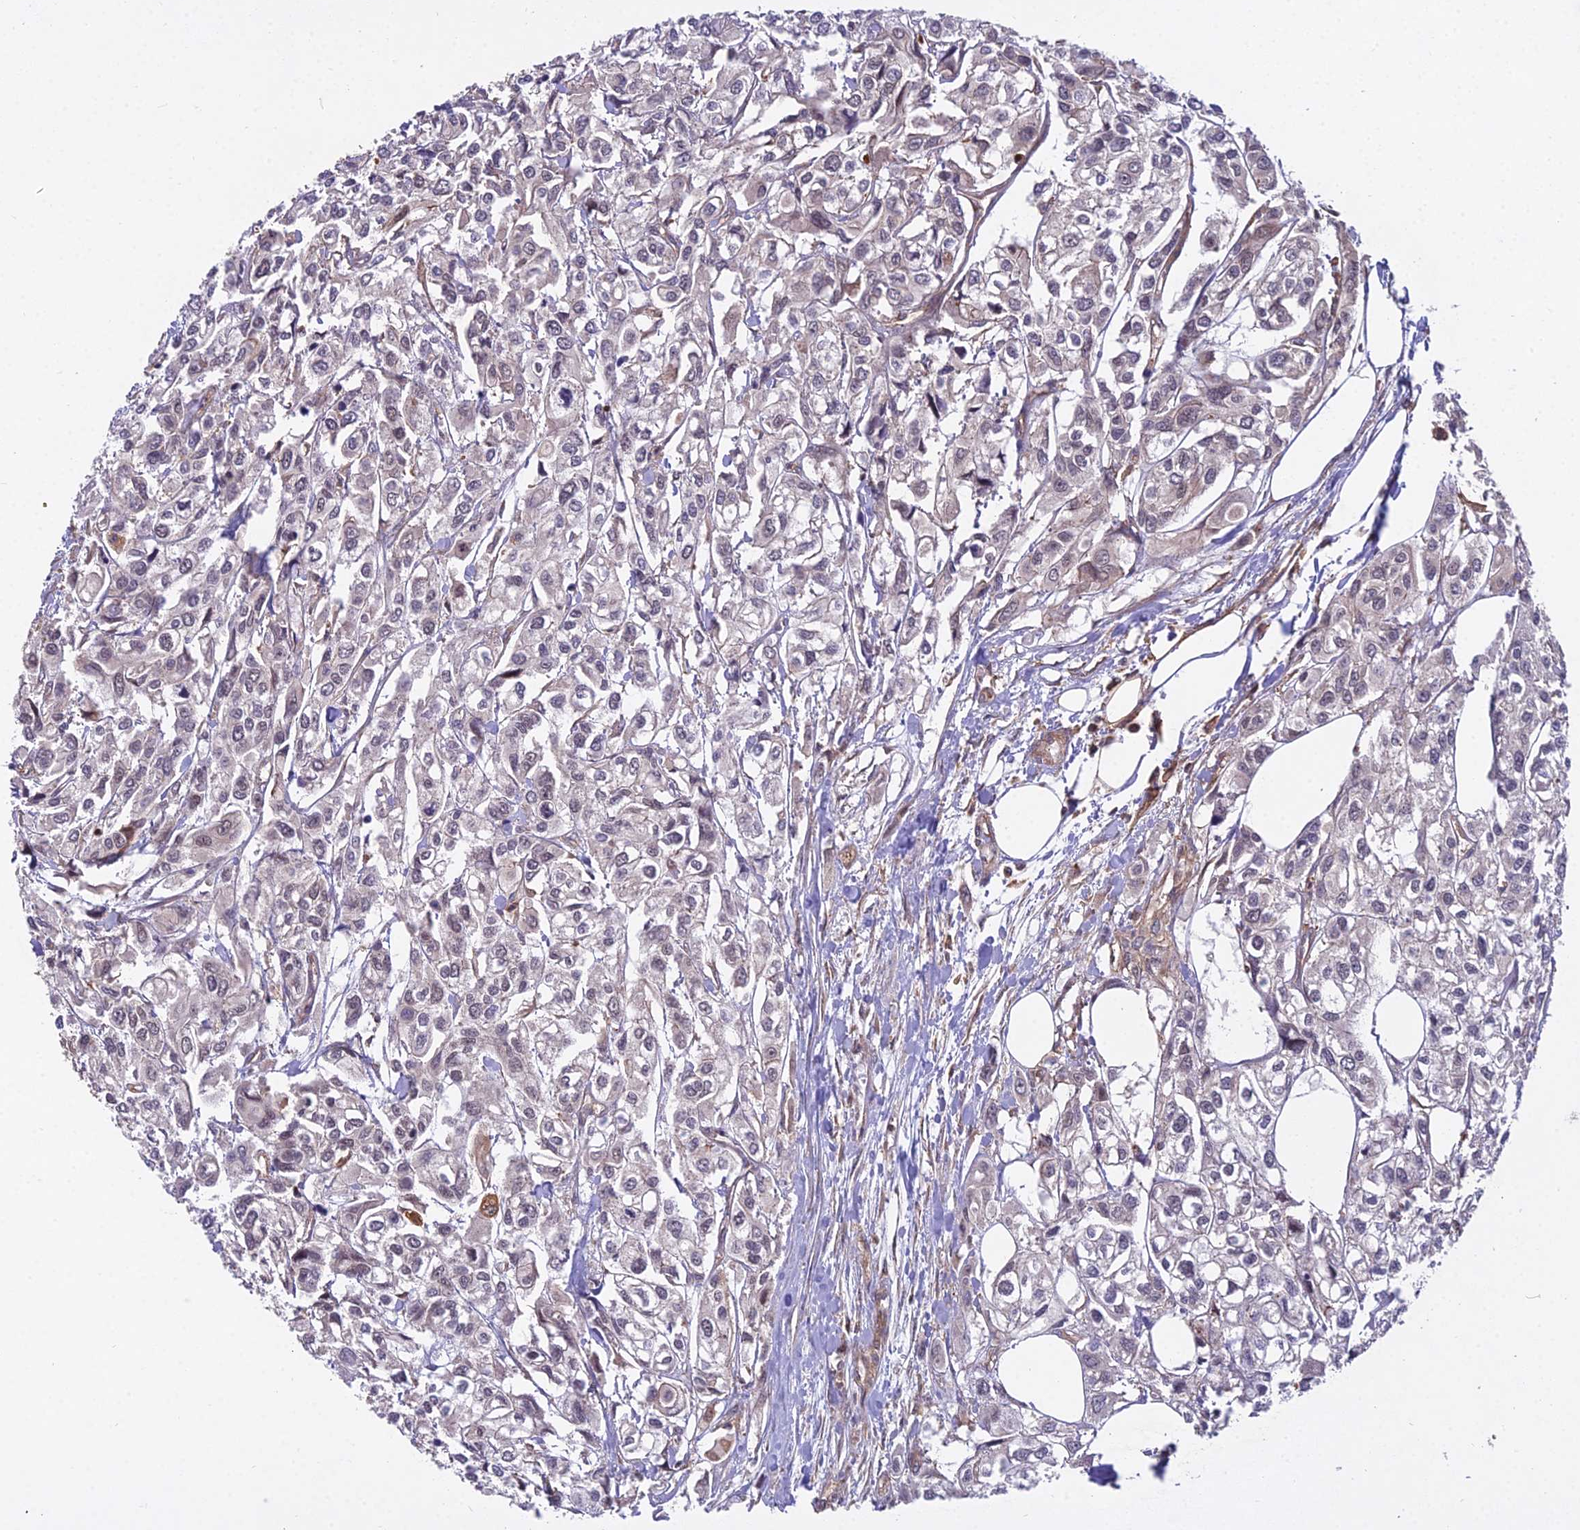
{"staining": {"intensity": "negative", "quantity": "none", "location": "none"}, "tissue": "urothelial cancer", "cell_type": "Tumor cells", "image_type": "cancer", "snomed": [{"axis": "morphology", "description": "Urothelial carcinoma, High grade"}, {"axis": "topography", "description": "Urinary bladder"}], "caption": "Protein analysis of urothelial cancer exhibits no significant expression in tumor cells.", "gene": "TCEA3", "patient": {"sex": "male", "age": 67}}